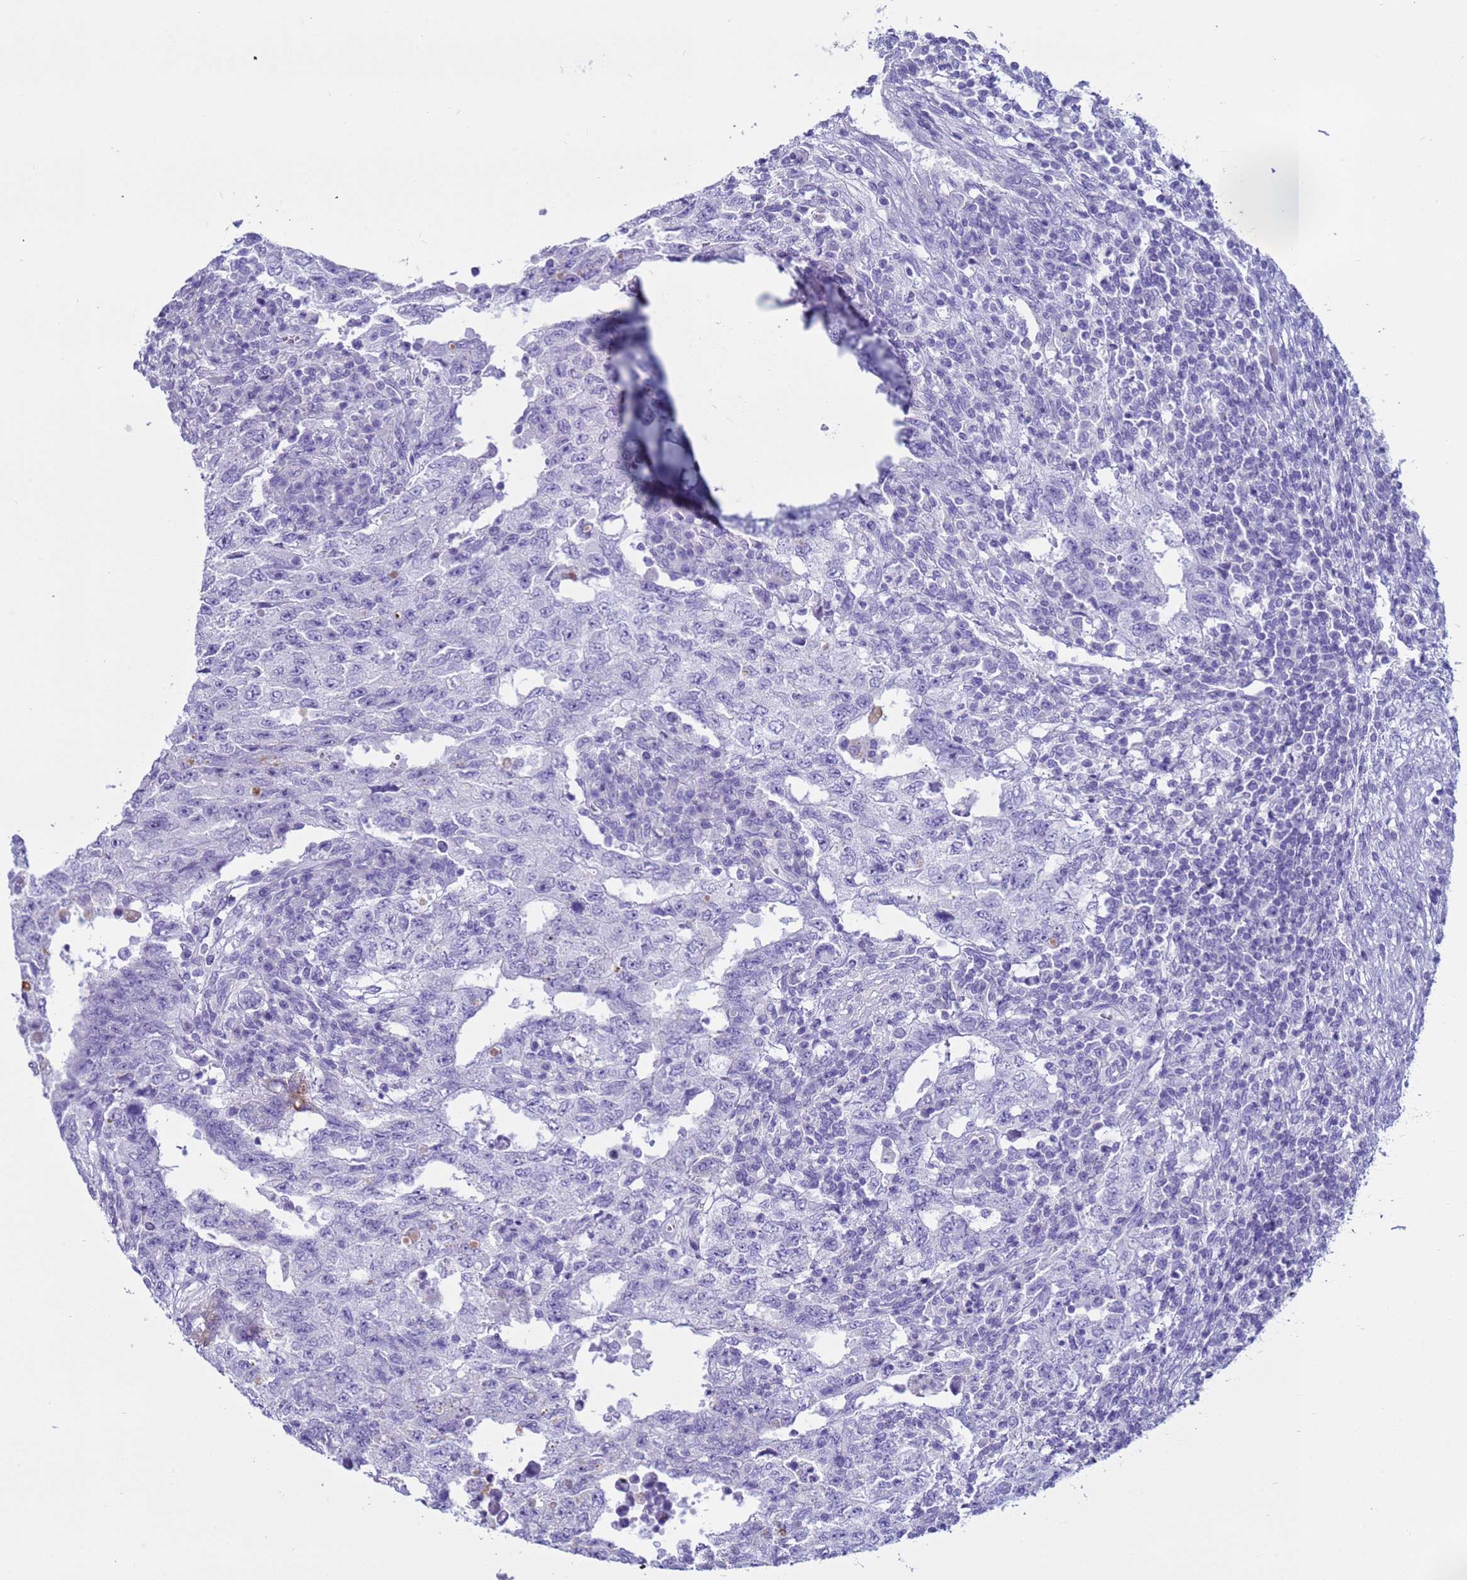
{"staining": {"intensity": "negative", "quantity": "none", "location": "none"}, "tissue": "testis cancer", "cell_type": "Tumor cells", "image_type": "cancer", "snomed": [{"axis": "morphology", "description": "Carcinoma, Embryonal, NOS"}, {"axis": "topography", "description": "Testis"}], "caption": "Immunohistochemical staining of testis cancer reveals no significant positivity in tumor cells.", "gene": "CST4", "patient": {"sex": "male", "age": 26}}